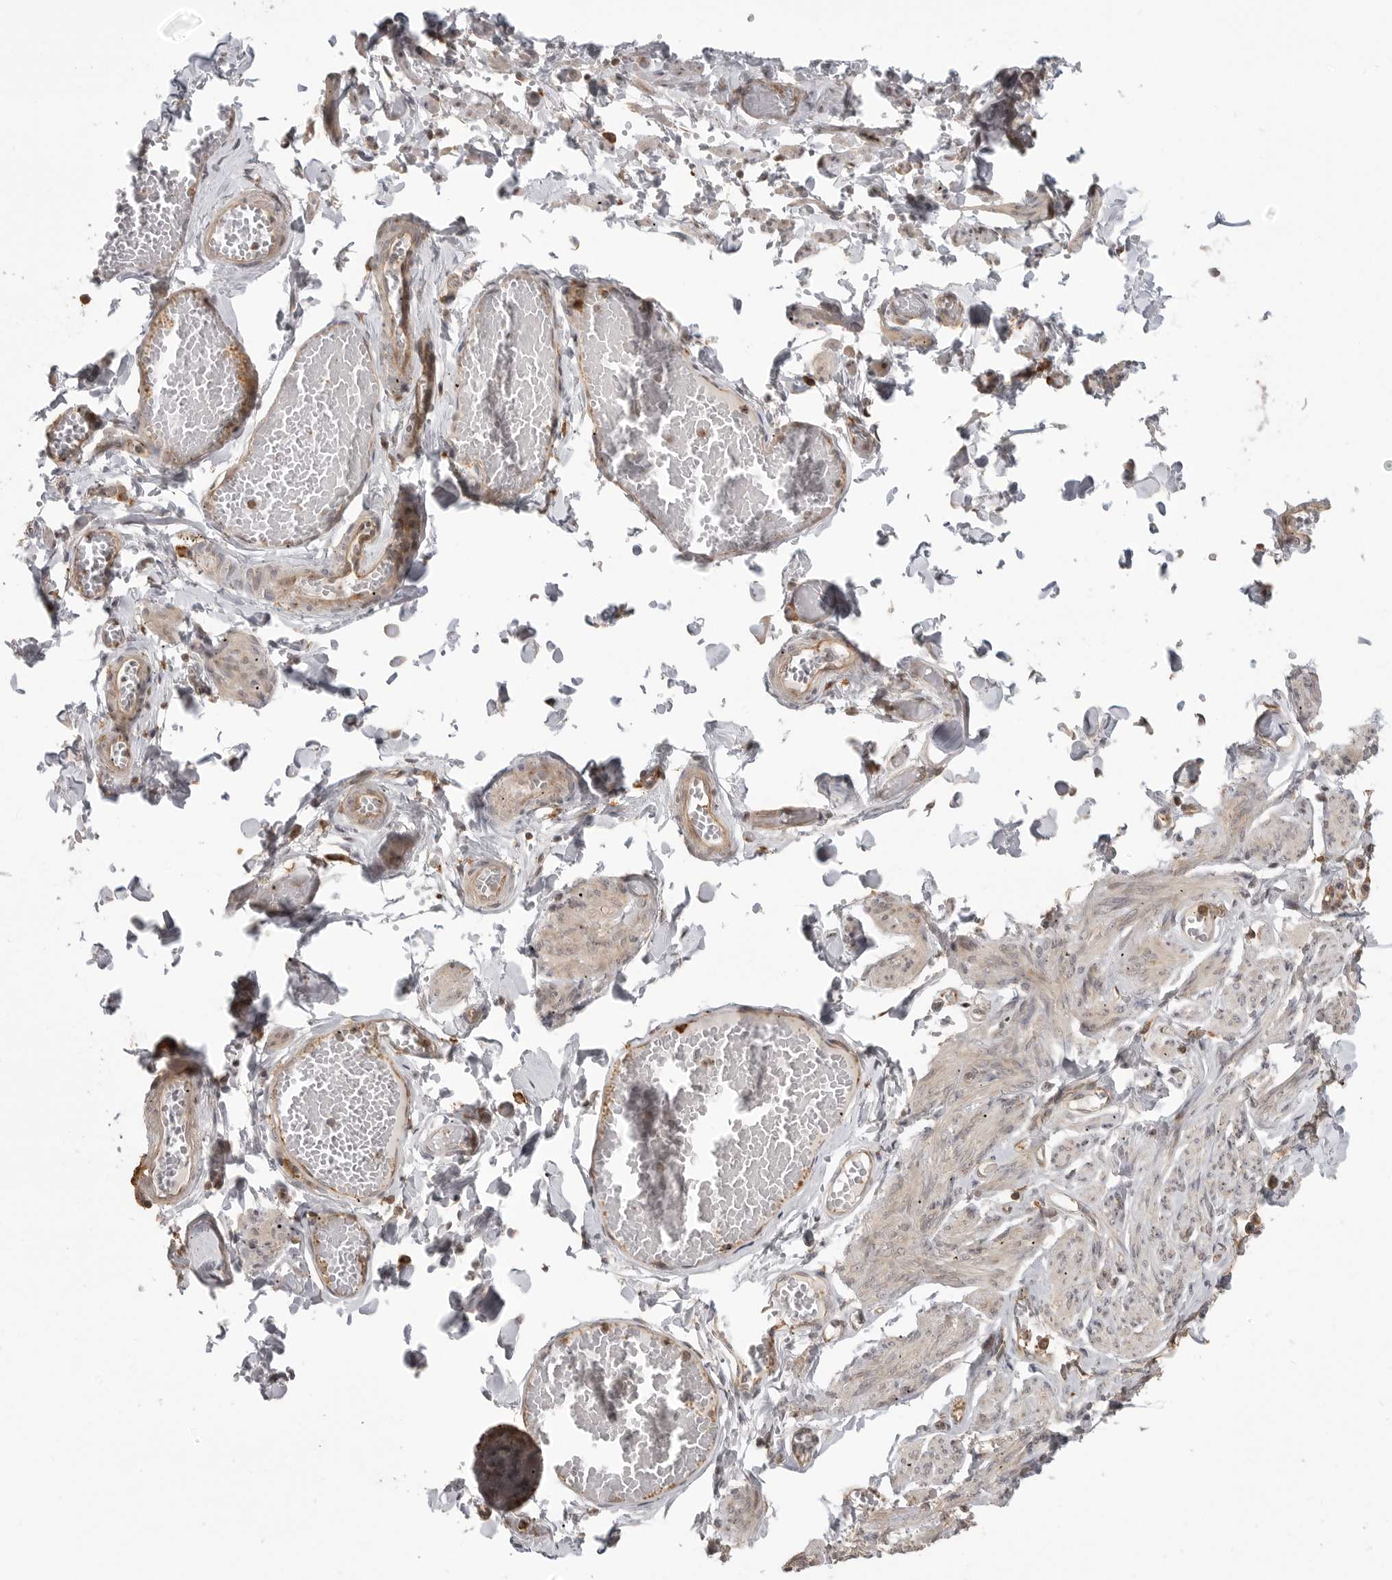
{"staining": {"intensity": "negative", "quantity": "none", "location": "none"}, "tissue": "adipose tissue", "cell_type": "Adipocytes", "image_type": "normal", "snomed": [{"axis": "morphology", "description": "Normal tissue, NOS"}, {"axis": "topography", "description": "Vascular tissue"}, {"axis": "topography", "description": "Fallopian tube"}, {"axis": "topography", "description": "Ovary"}], "caption": "Immunohistochemical staining of normal human adipose tissue reveals no significant staining in adipocytes.", "gene": "FAT3", "patient": {"sex": "female", "age": 67}}